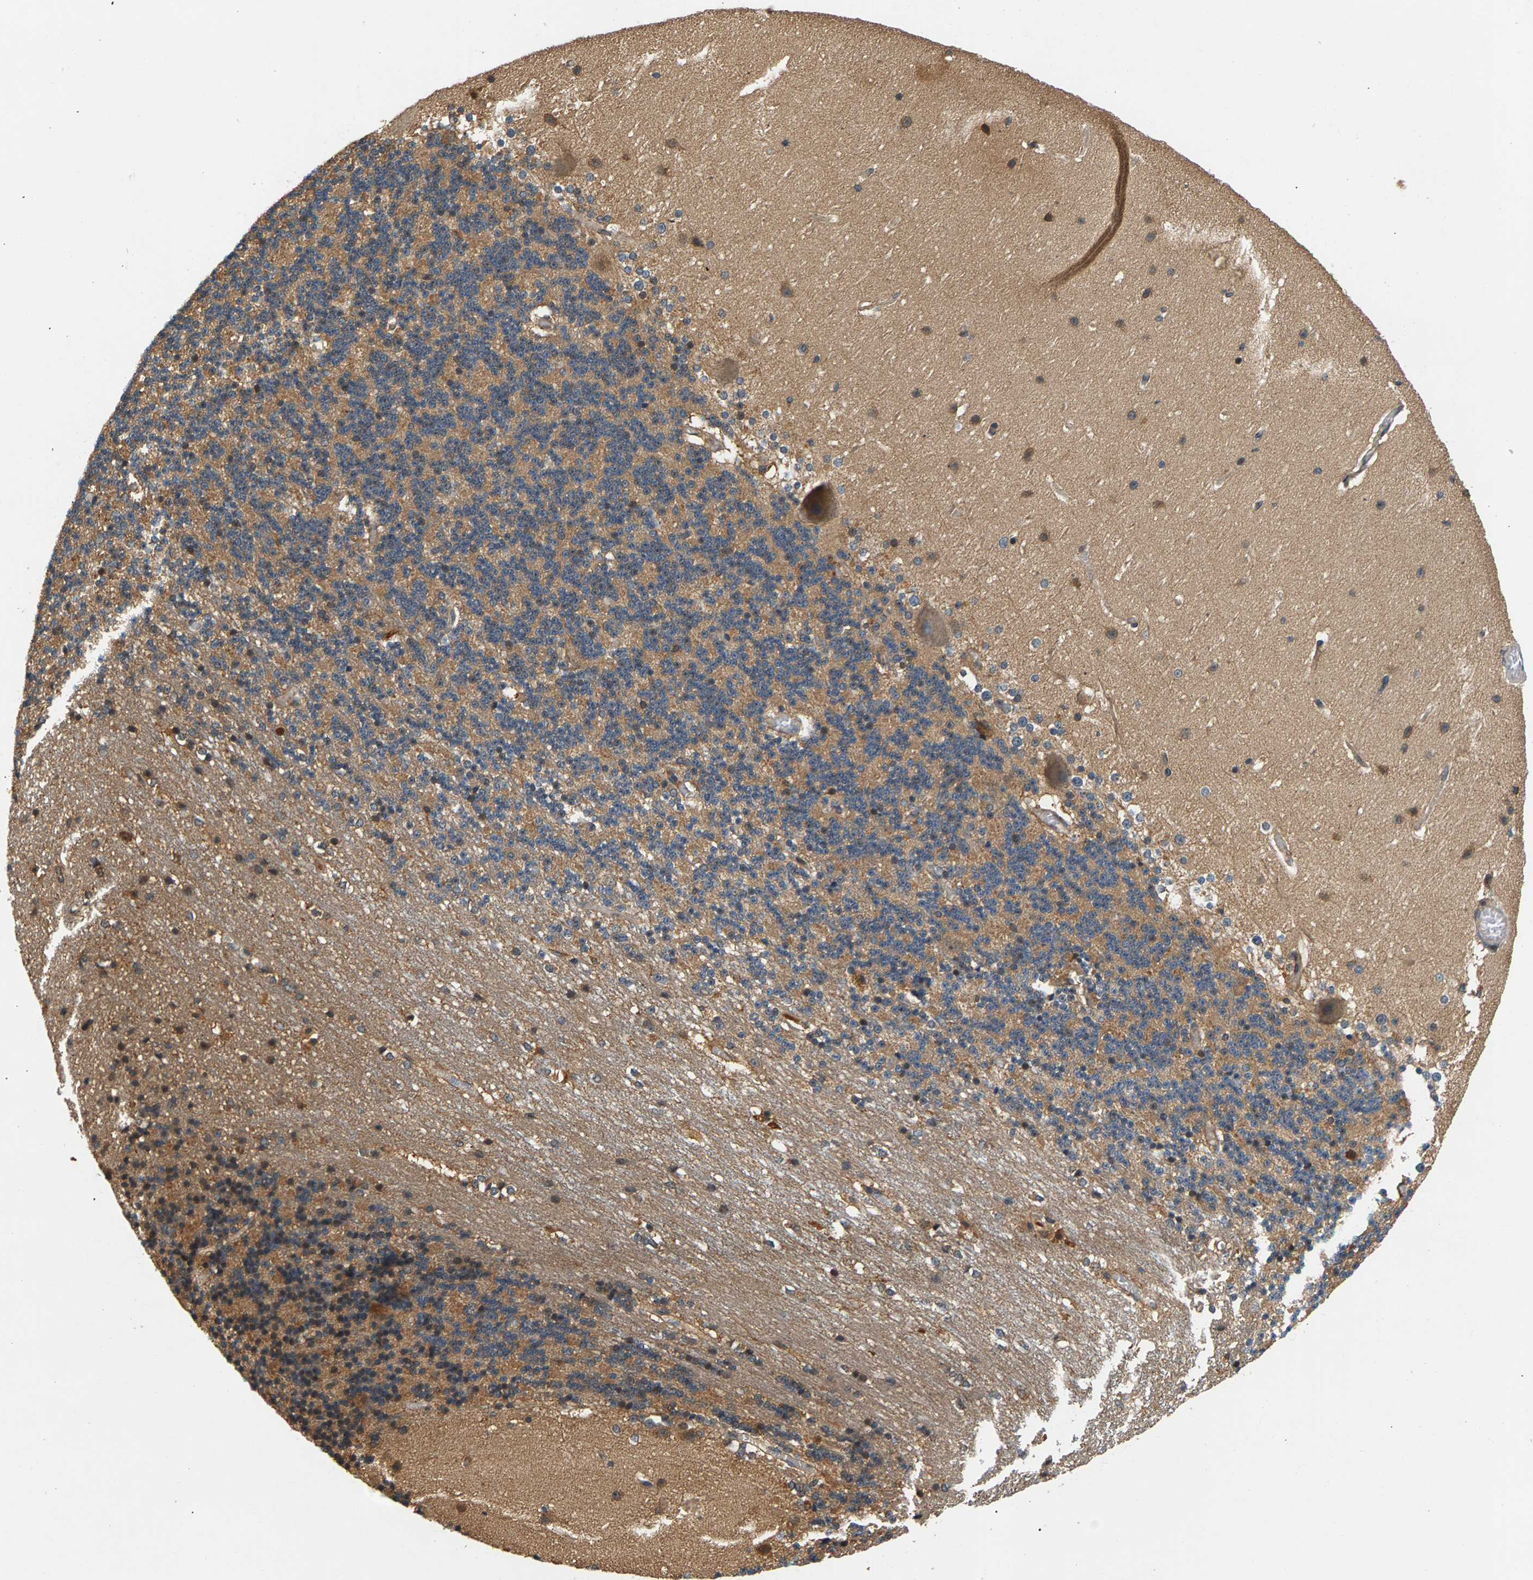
{"staining": {"intensity": "weak", "quantity": ">75%", "location": "cytoplasmic/membranous"}, "tissue": "cerebellum", "cell_type": "Cells in granular layer", "image_type": "normal", "snomed": [{"axis": "morphology", "description": "Normal tissue, NOS"}, {"axis": "topography", "description": "Cerebellum"}], "caption": "Cerebellum stained for a protein exhibits weak cytoplasmic/membranous positivity in cells in granular layer. (DAB (3,3'-diaminobenzidine) = brown stain, brightfield microscopy at high magnification).", "gene": "FAM78A", "patient": {"sex": "female", "age": 19}}